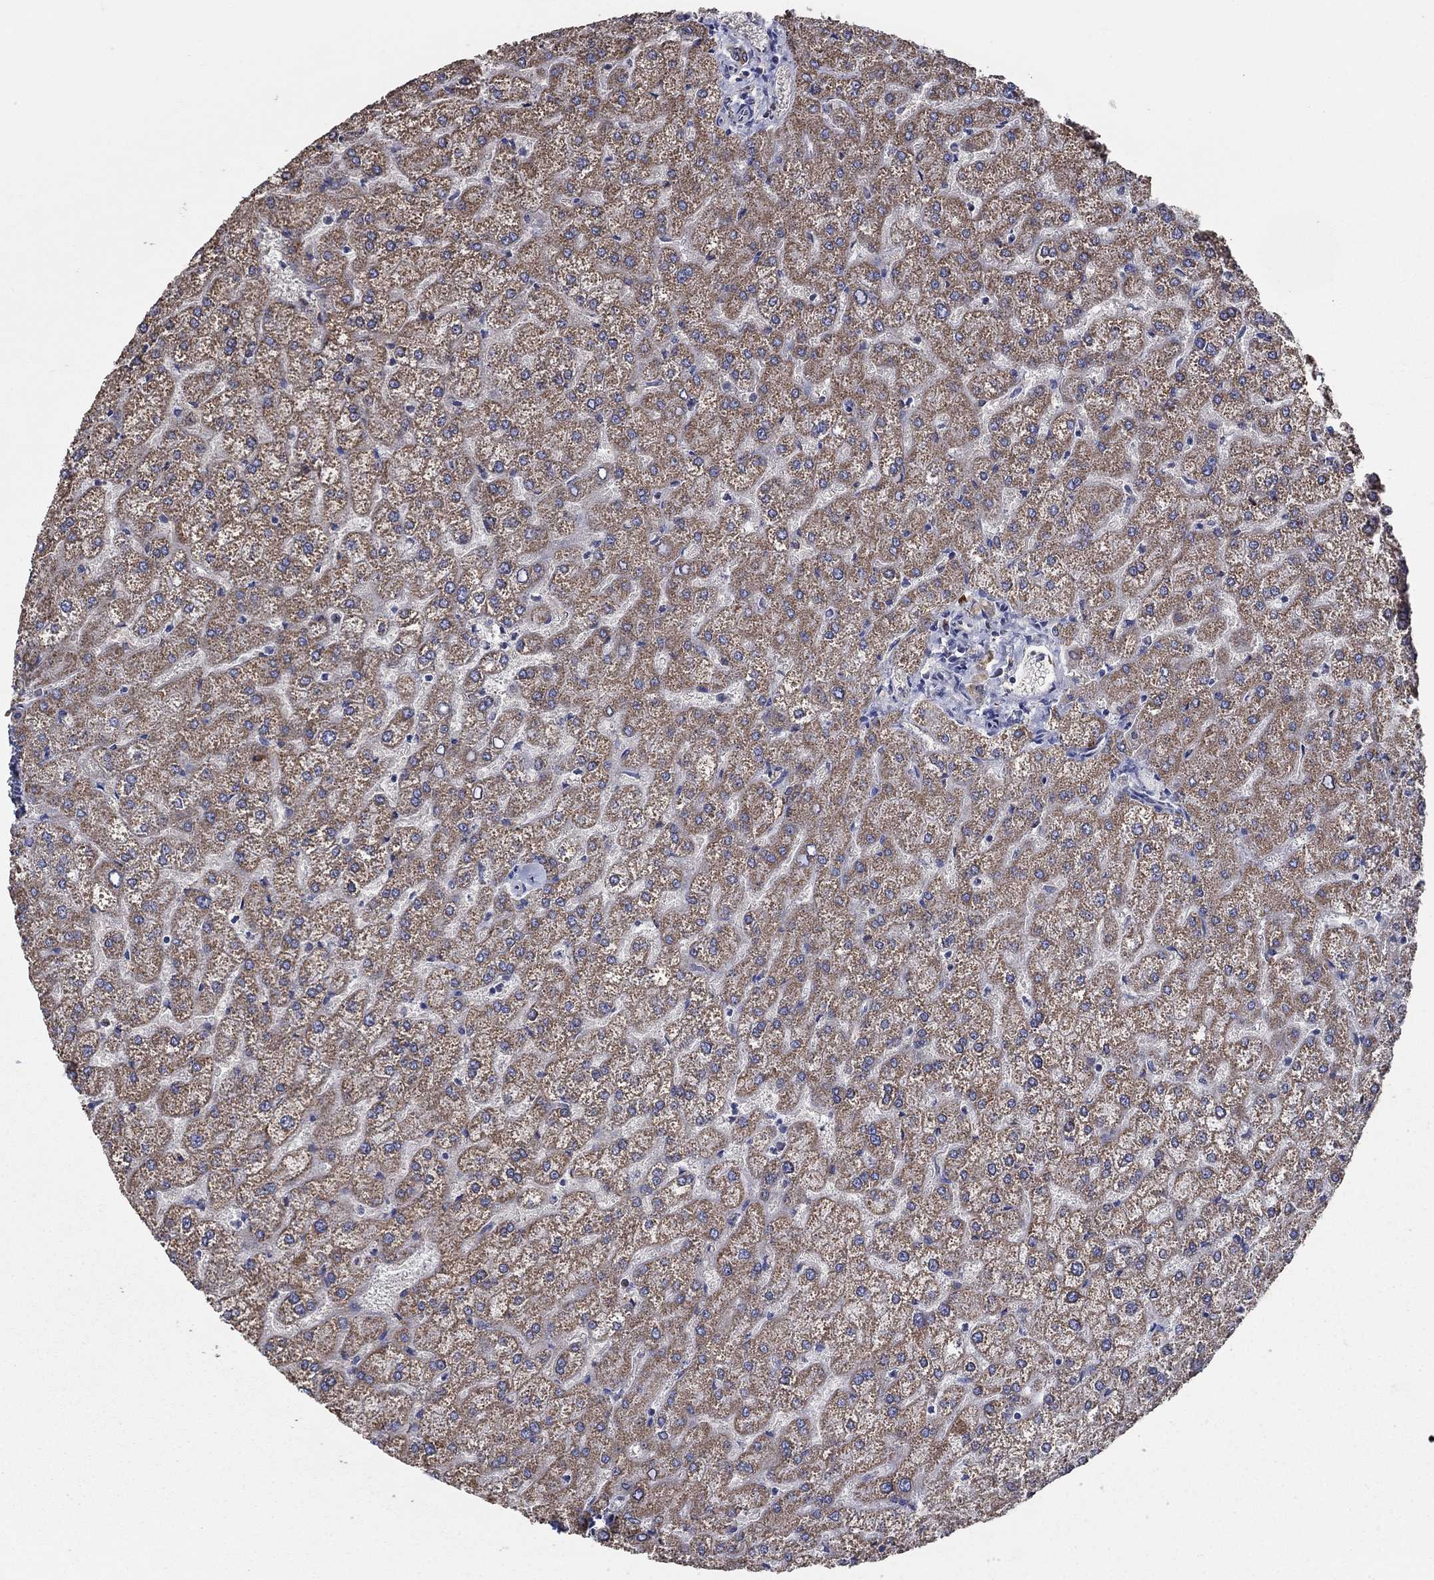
{"staining": {"intensity": "negative", "quantity": "none", "location": "none"}, "tissue": "liver", "cell_type": "Cholangiocytes", "image_type": "normal", "snomed": [{"axis": "morphology", "description": "Normal tissue, NOS"}, {"axis": "topography", "description": "Liver"}], "caption": "Image shows no significant protein staining in cholangiocytes of benign liver.", "gene": "HID1", "patient": {"sex": "female", "age": 32}}